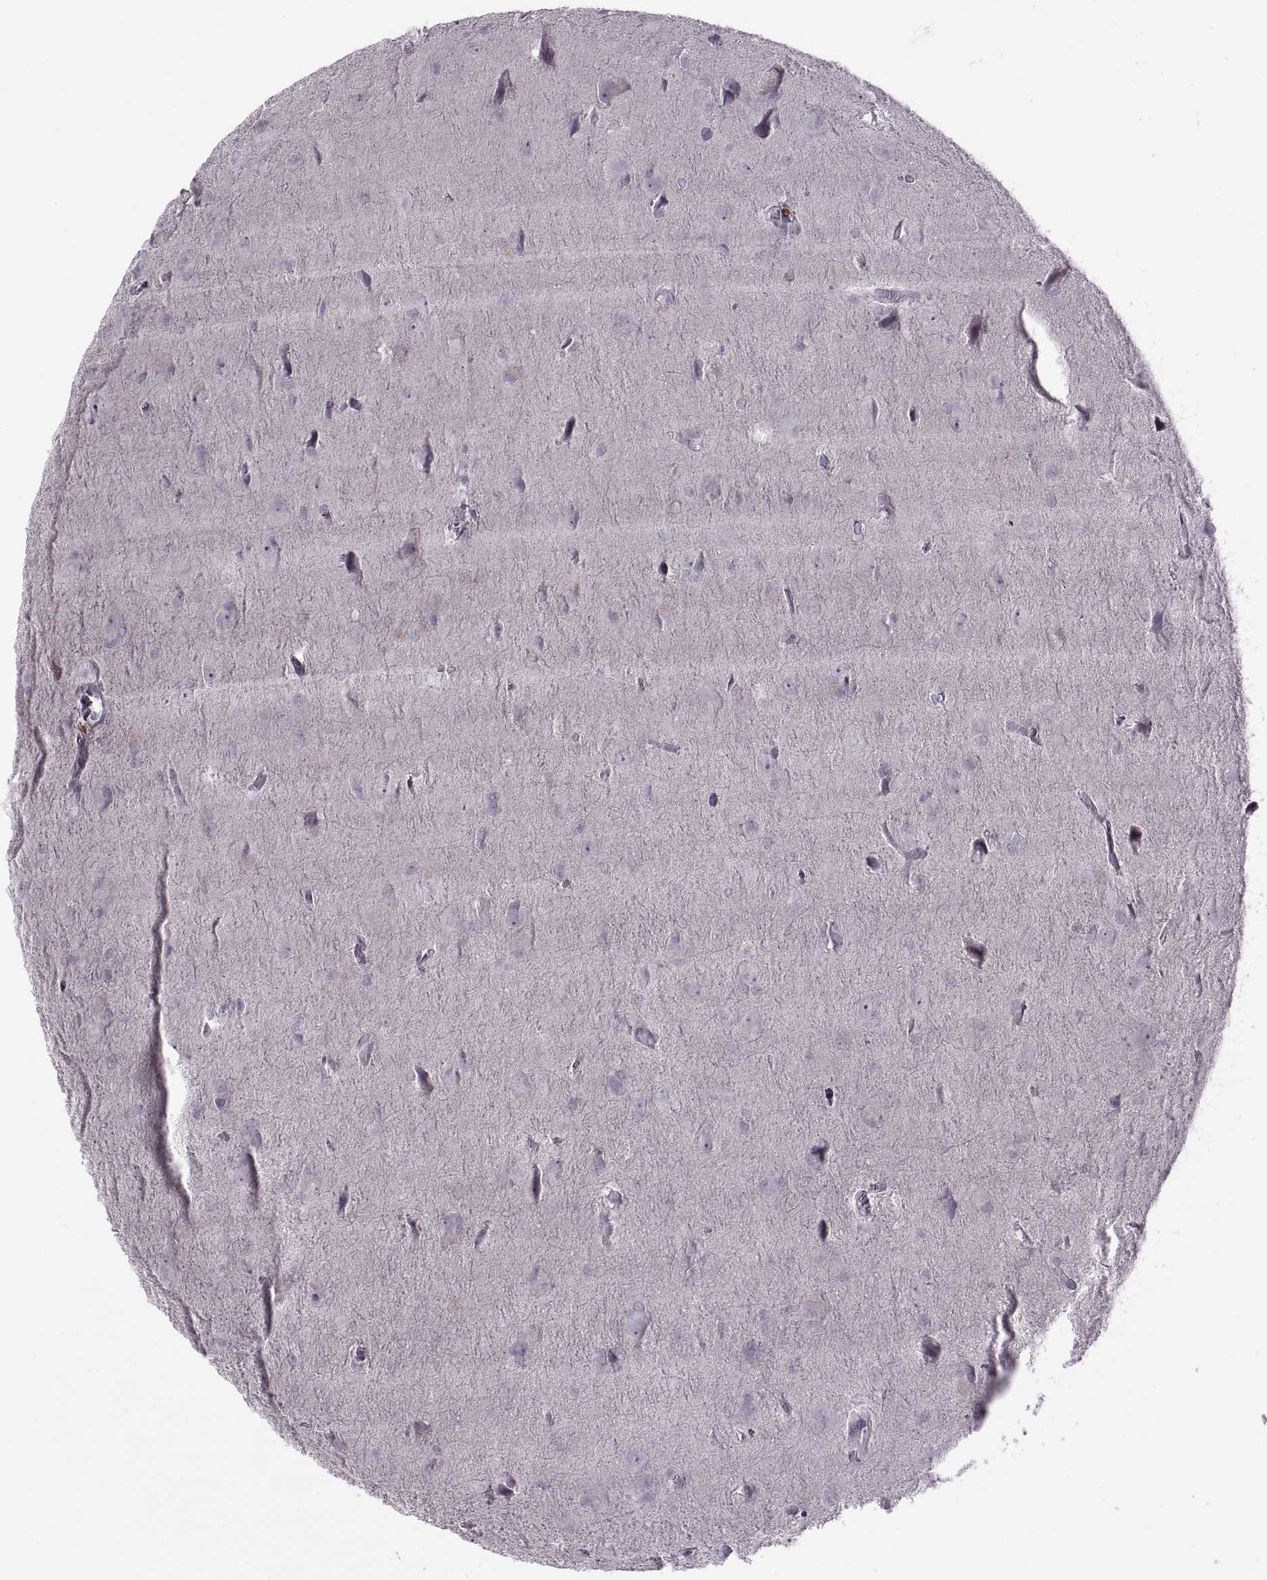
{"staining": {"intensity": "negative", "quantity": "none", "location": "none"}, "tissue": "glioma", "cell_type": "Tumor cells", "image_type": "cancer", "snomed": [{"axis": "morphology", "description": "Glioma, malignant, Low grade"}, {"axis": "topography", "description": "Brain"}], "caption": "DAB (3,3'-diaminobenzidine) immunohistochemical staining of glioma reveals no significant staining in tumor cells.", "gene": "RSPH6A", "patient": {"sex": "male", "age": 58}}